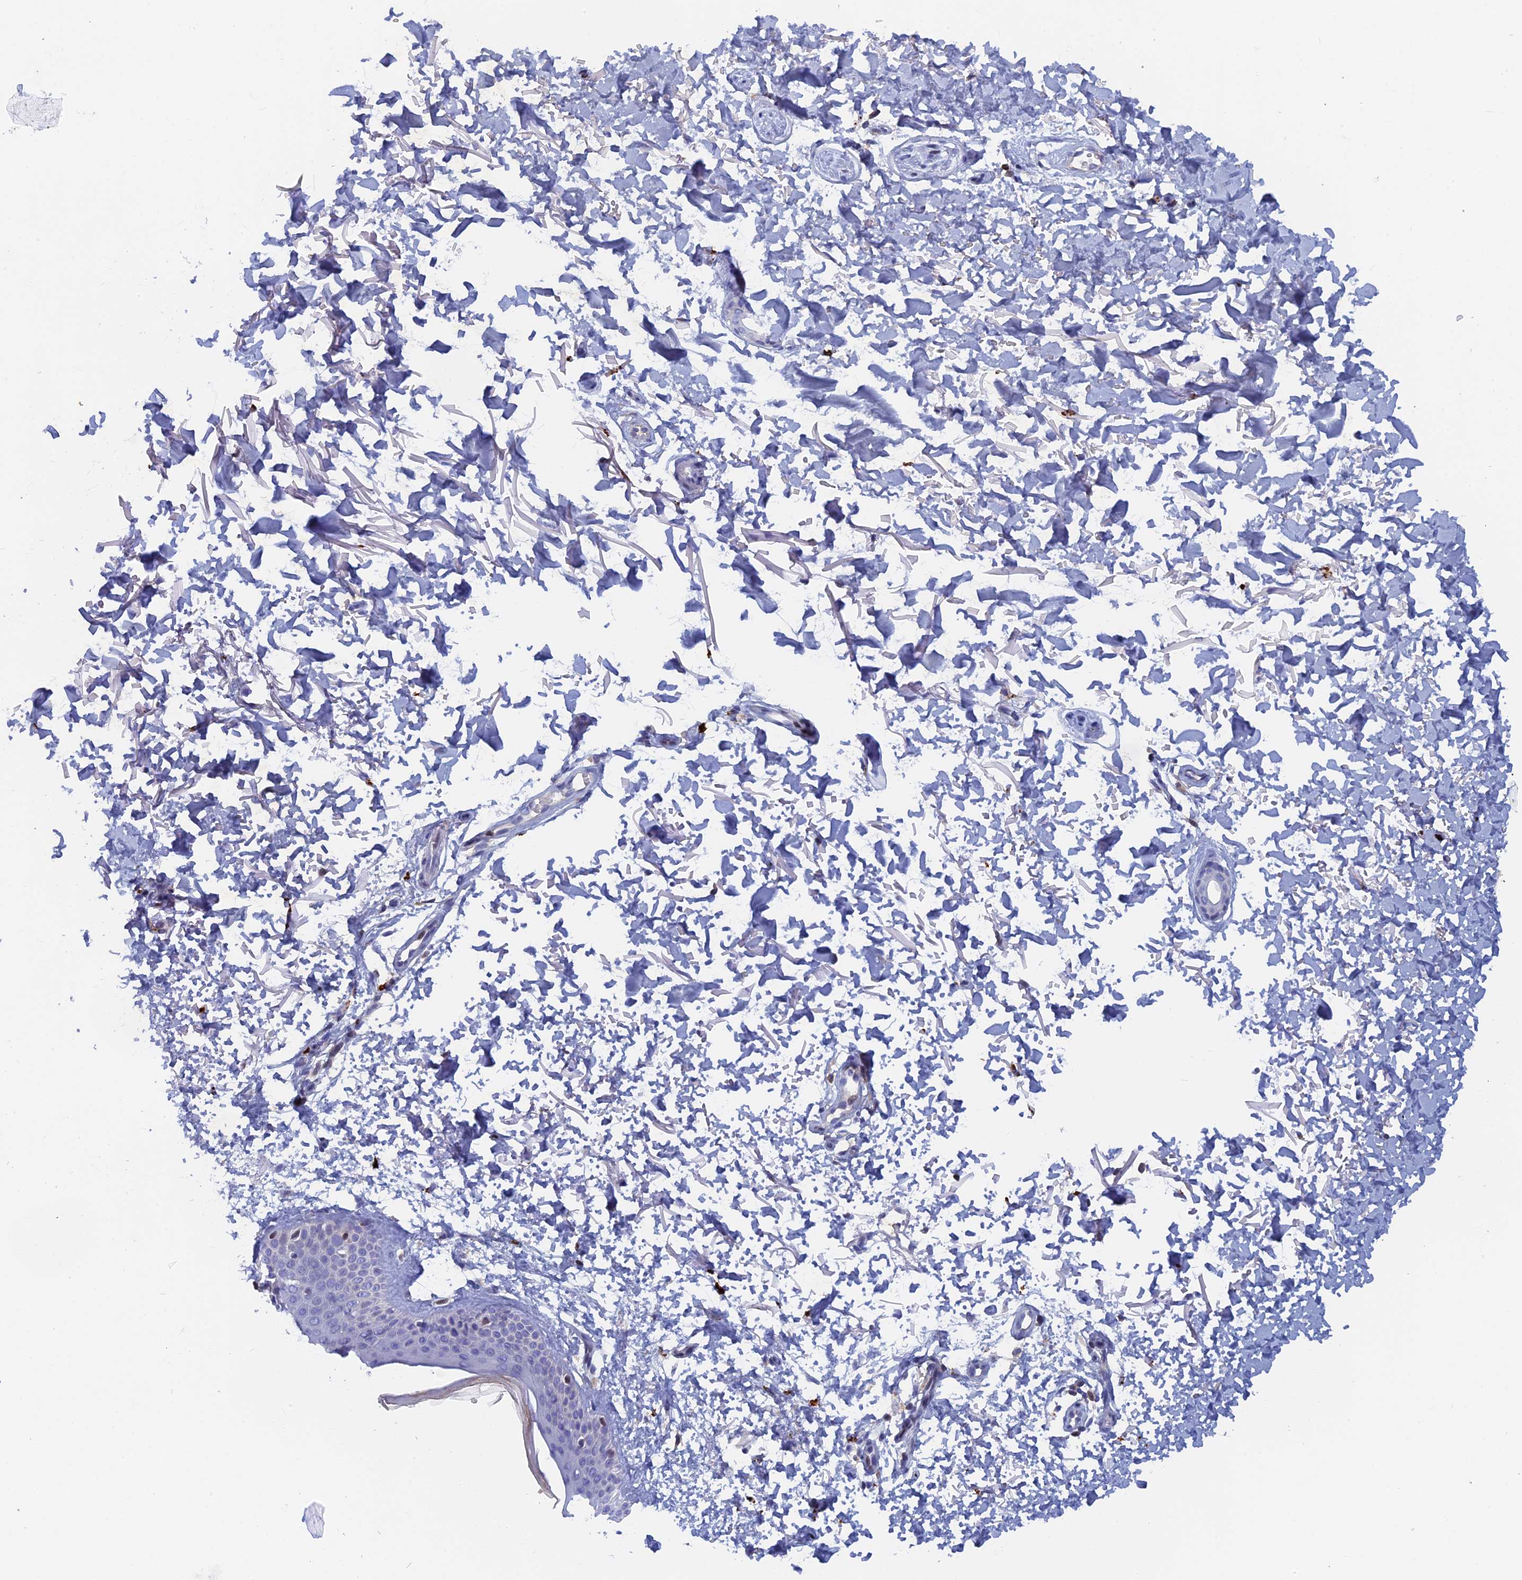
{"staining": {"intensity": "negative", "quantity": "none", "location": "none"}, "tissue": "skin", "cell_type": "Fibroblasts", "image_type": "normal", "snomed": [{"axis": "morphology", "description": "Normal tissue, NOS"}, {"axis": "topography", "description": "Skin"}], "caption": "A histopathology image of human skin is negative for staining in fibroblasts. Nuclei are stained in blue.", "gene": "ACP7", "patient": {"sex": "male", "age": 66}}